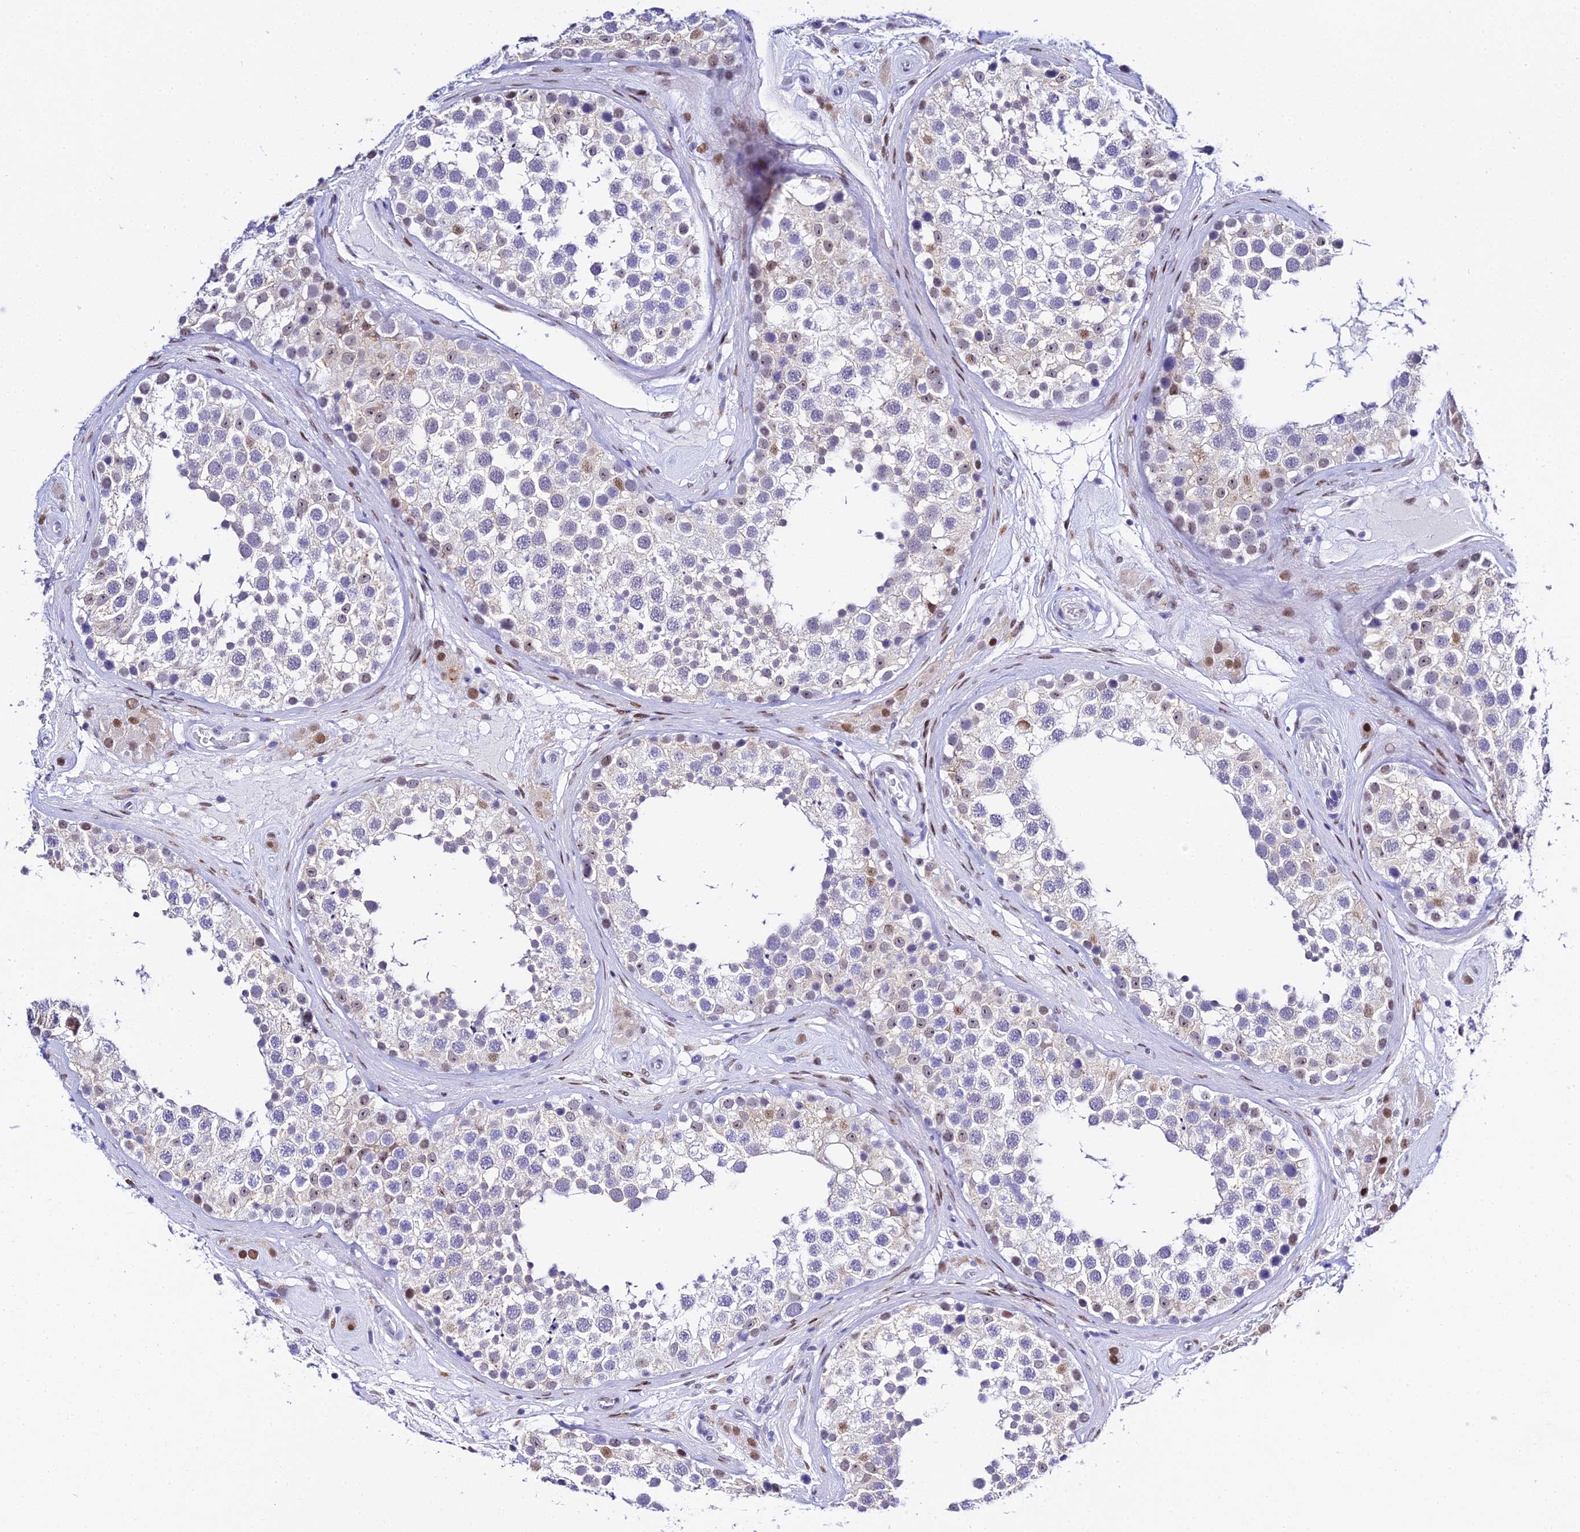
{"staining": {"intensity": "moderate", "quantity": "<25%", "location": "nuclear"}, "tissue": "testis", "cell_type": "Cells in seminiferous ducts", "image_type": "normal", "snomed": [{"axis": "morphology", "description": "Normal tissue, NOS"}, {"axis": "topography", "description": "Testis"}], "caption": "Protein expression analysis of normal human testis reveals moderate nuclear expression in about <25% of cells in seminiferous ducts. The staining was performed using DAB, with brown indicating positive protein expression. Nuclei are stained blue with hematoxylin.", "gene": "POFUT2", "patient": {"sex": "male", "age": 46}}